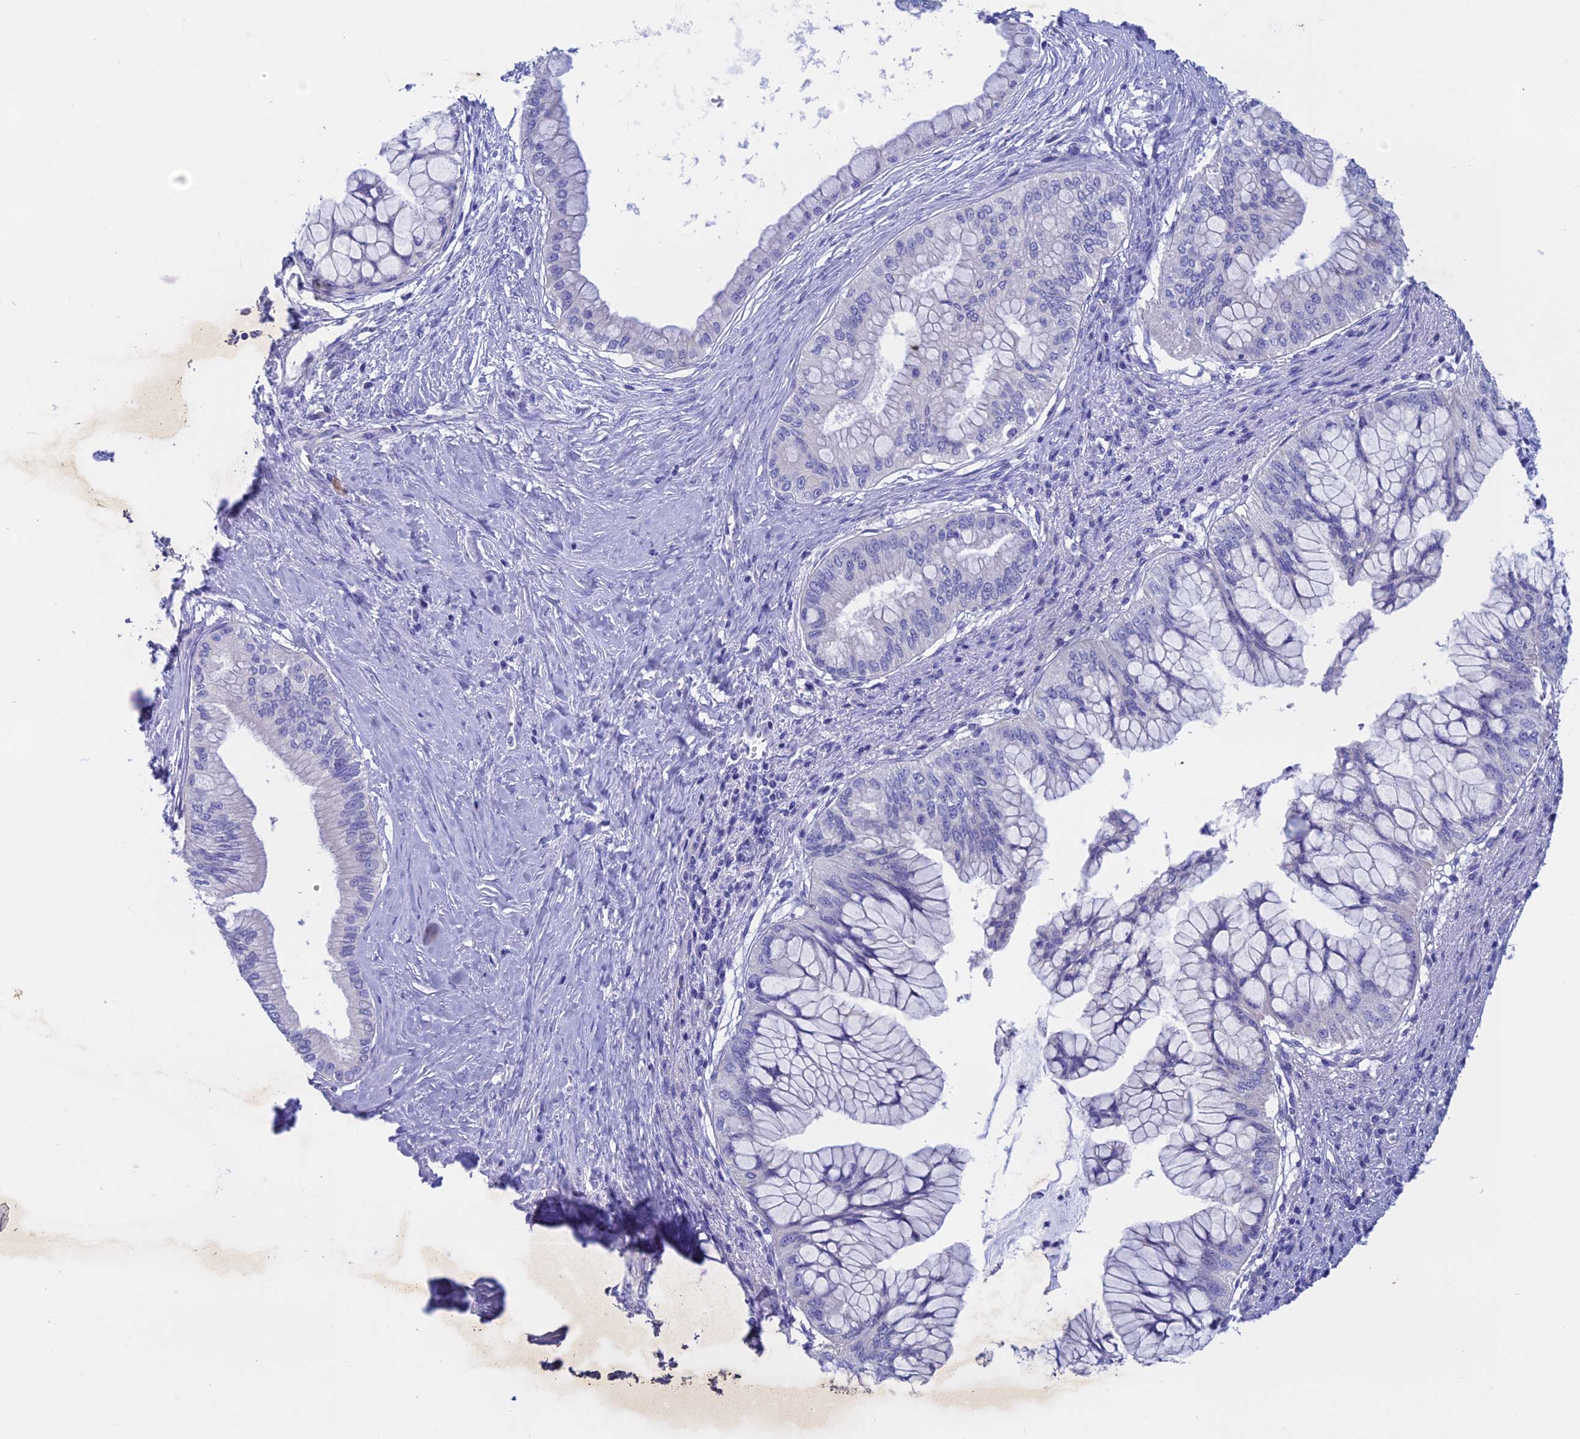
{"staining": {"intensity": "negative", "quantity": "none", "location": "none"}, "tissue": "pancreatic cancer", "cell_type": "Tumor cells", "image_type": "cancer", "snomed": [{"axis": "morphology", "description": "Adenocarcinoma, NOS"}, {"axis": "topography", "description": "Pancreas"}], "caption": "Tumor cells show no significant protein expression in pancreatic adenocarcinoma. Nuclei are stained in blue.", "gene": "BTBD19", "patient": {"sex": "male", "age": 46}}